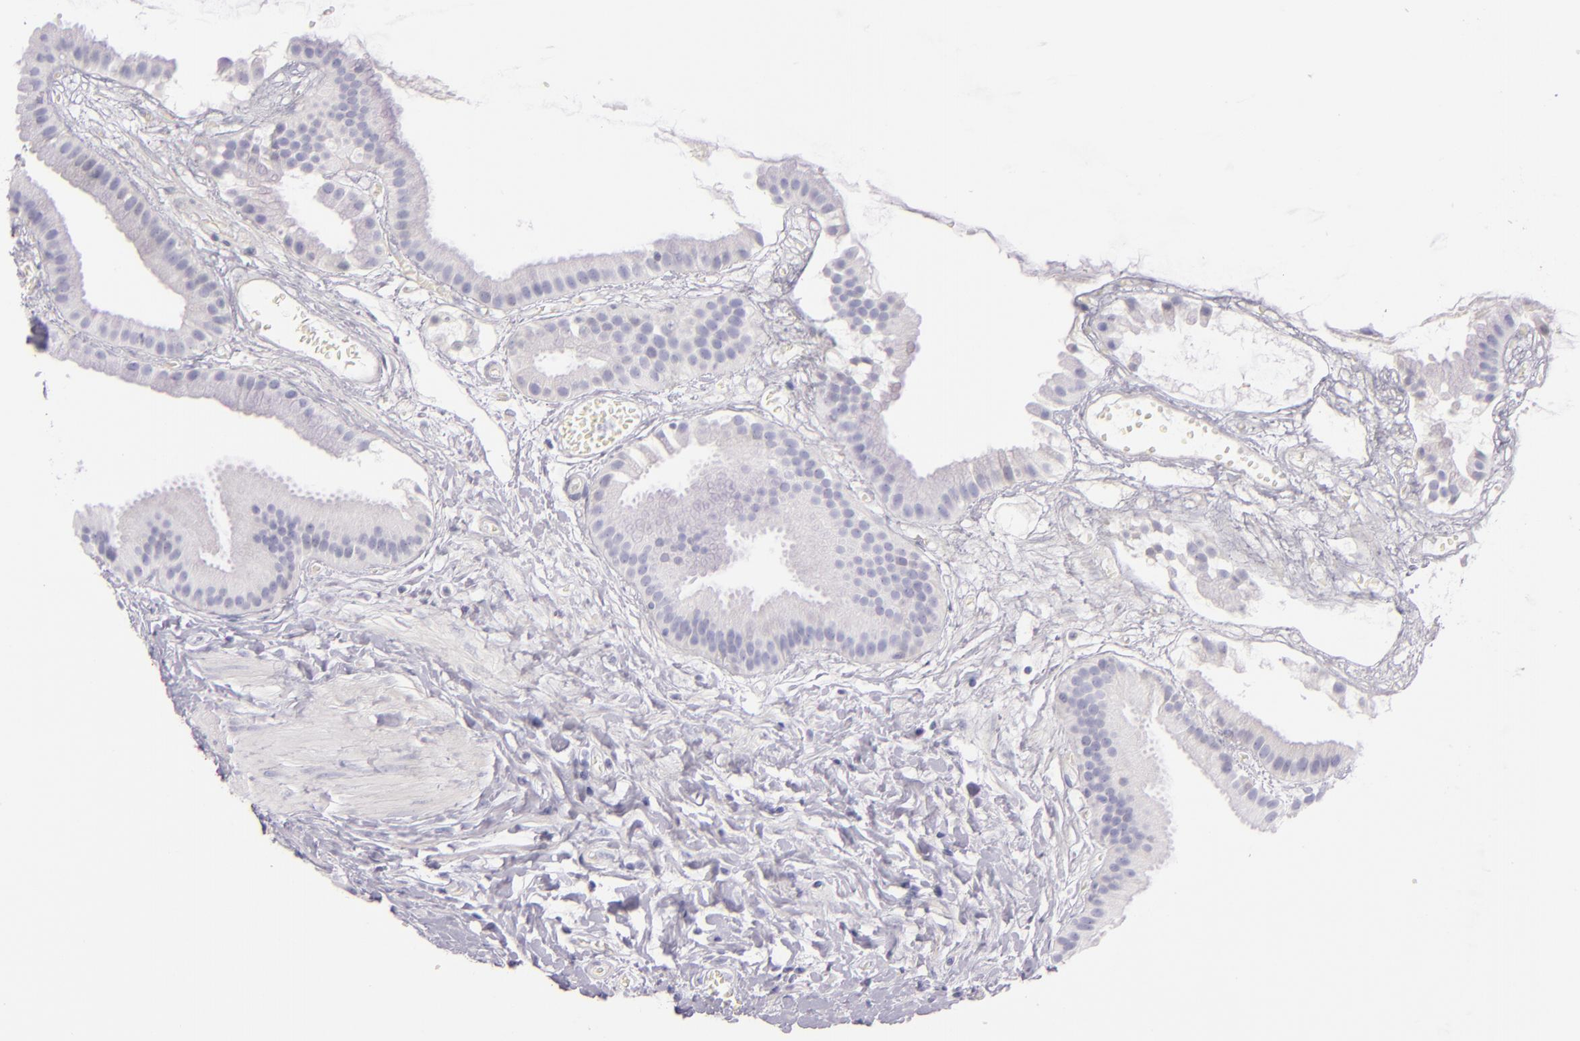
{"staining": {"intensity": "negative", "quantity": "none", "location": "none"}, "tissue": "gallbladder", "cell_type": "Glandular cells", "image_type": "normal", "snomed": [{"axis": "morphology", "description": "Normal tissue, NOS"}, {"axis": "topography", "description": "Gallbladder"}], "caption": "High power microscopy image of an immunohistochemistry (IHC) photomicrograph of unremarkable gallbladder, revealing no significant expression in glandular cells.", "gene": "ICAM1", "patient": {"sex": "female", "age": 63}}